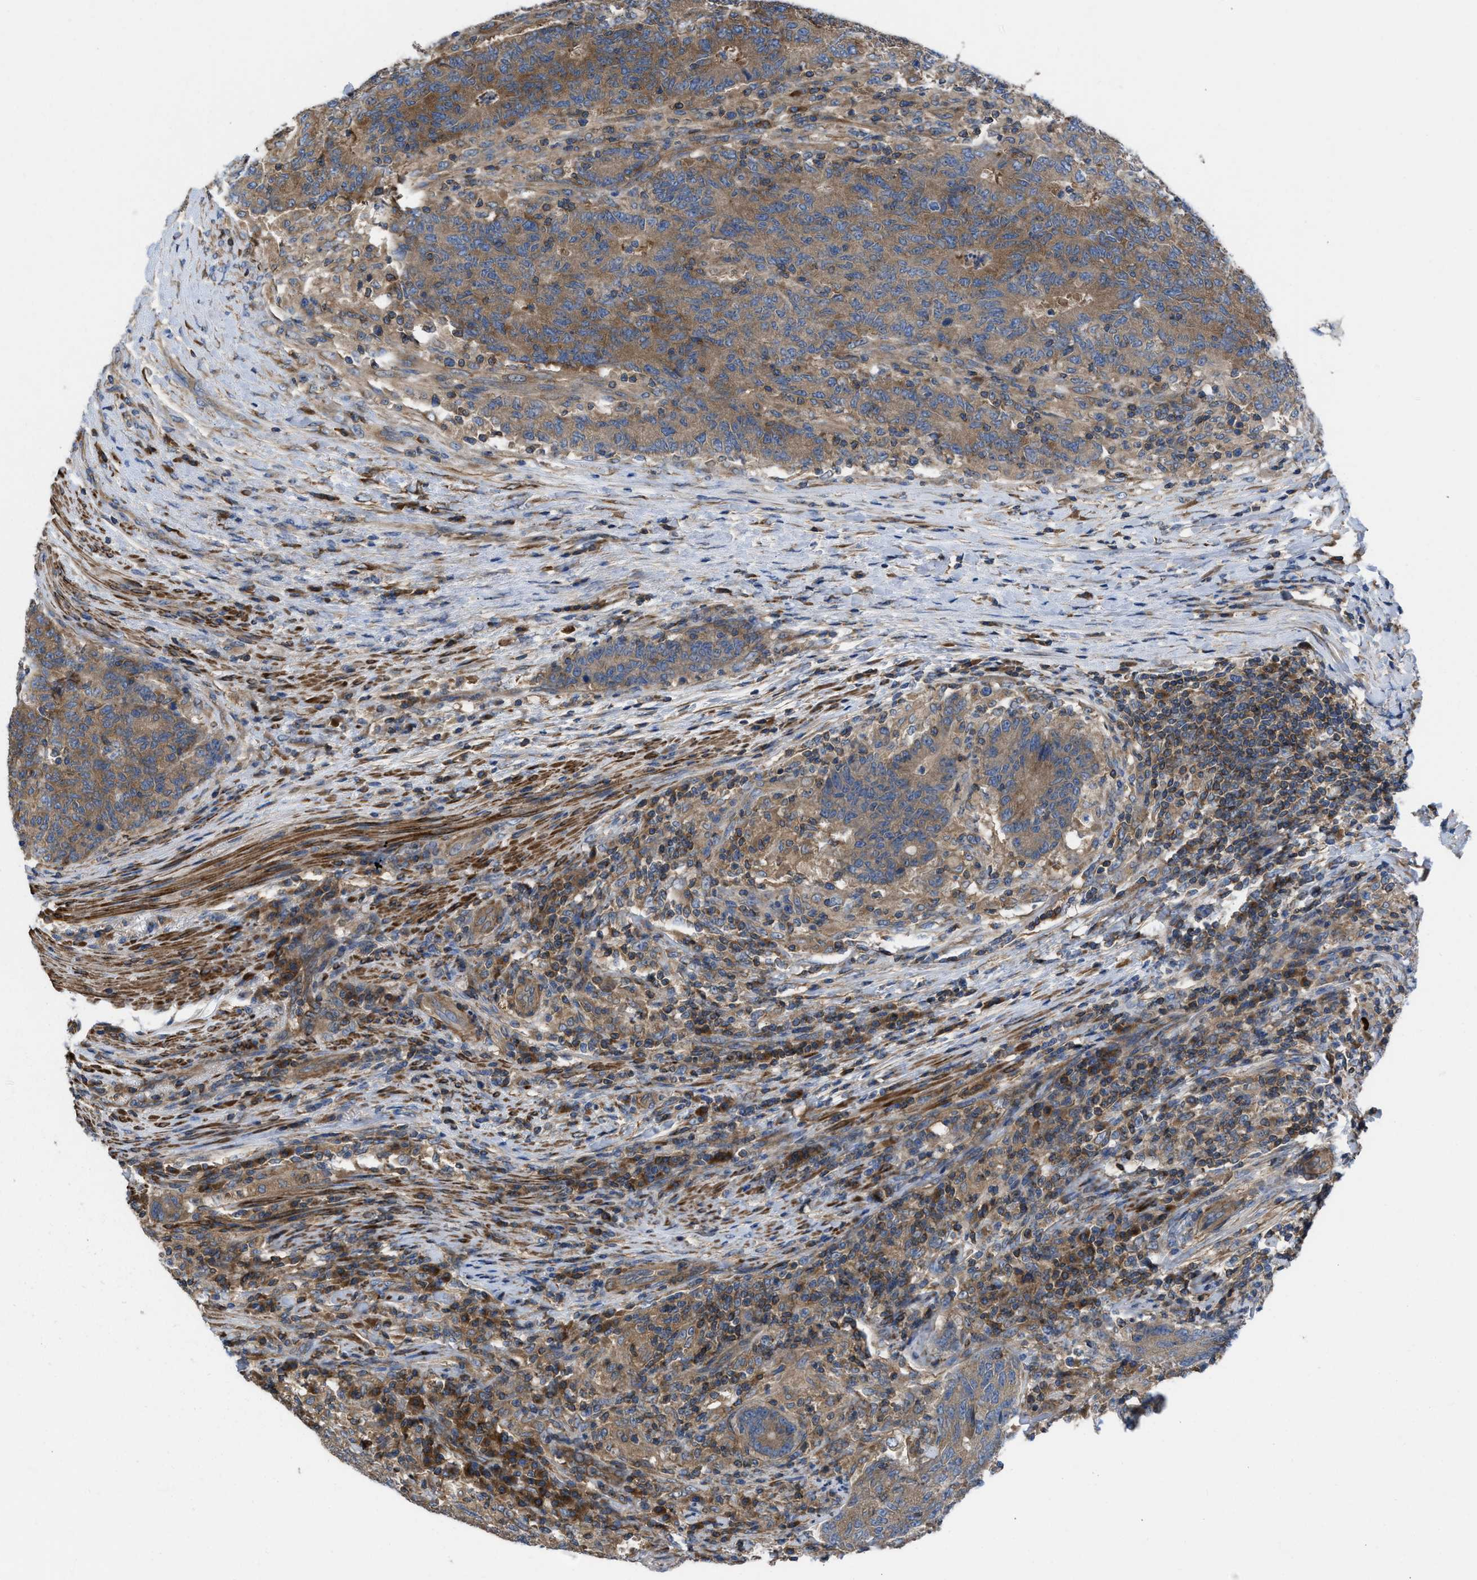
{"staining": {"intensity": "moderate", "quantity": ">75%", "location": "cytoplasmic/membranous"}, "tissue": "colorectal cancer", "cell_type": "Tumor cells", "image_type": "cancer", "snomed": [{"axis": "morphology", "description": "Normal tissue, NOS"}, {"axis": "morphology", "description": "Adenocarcinoma, NOS"}, {"axis": "topography", "description": "Colon"}], "caption": "Brown immunohistochemical staining in human colorectal adenocarcinoma reveals moderate cytoplasmic/membranous positivity in about >75% of tumor cells.", "gene": "CHKB", "patient": {"sex": "female", "age": 75}}